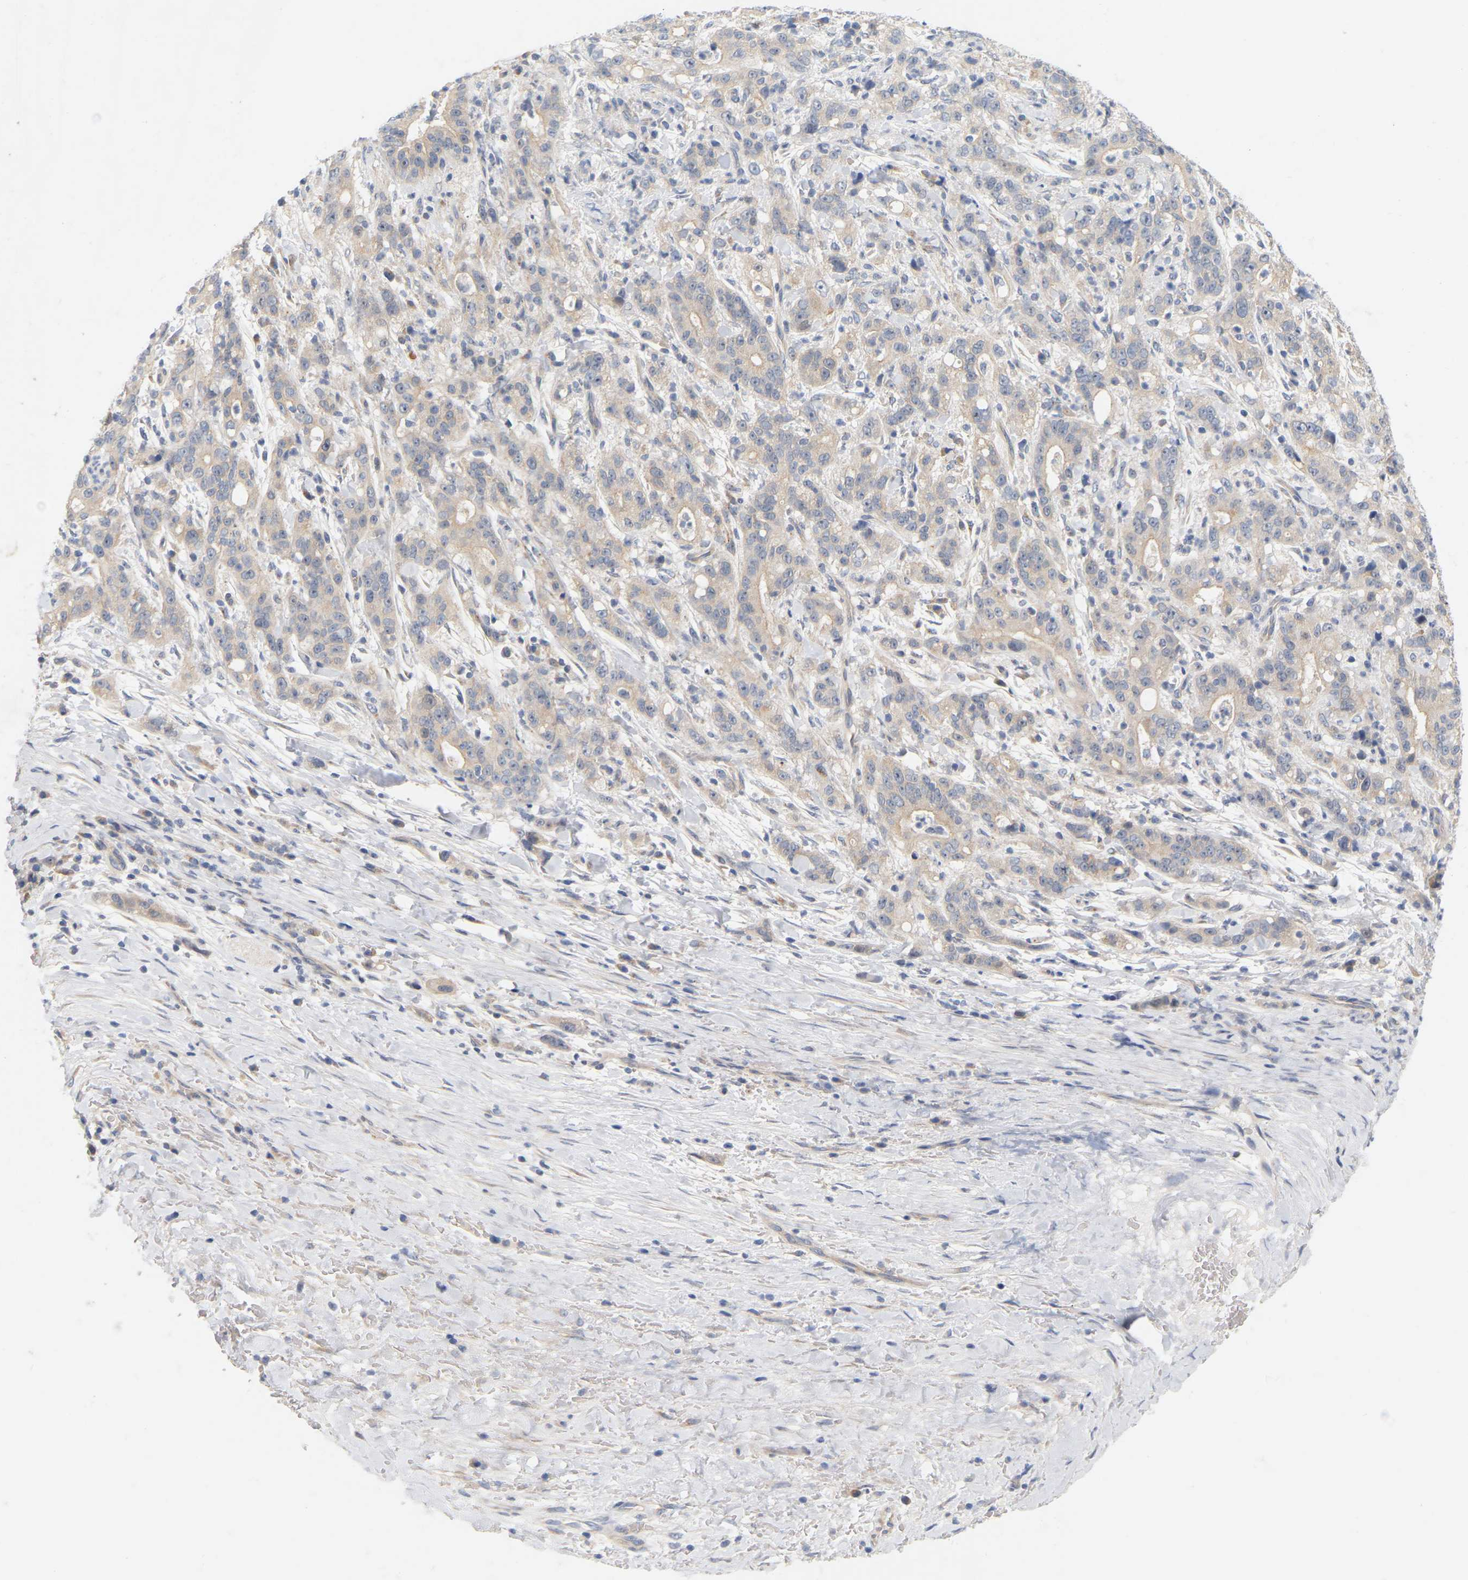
{"staining": {"intensity": "weak", "quantity": ">75%", "location": "cytoplasmic/membranous"}, "tissue": "liver cancer", "cell_type": "Tumor cells", "image_type": "cancer", "snomed": [{"axis": "morphology", "description": "Cholangiocarcinoma"}, {"axis": "topography", "description": "Liver"}], "caption": "The photomicrograph displays immunohistochemical staining of liver cancer. There is weak cytoplasmic/membranous staining is identified in about >75% of tumor cells.", "gene": "MINDY4", "patient": {"sex": "female", "age": 38}}